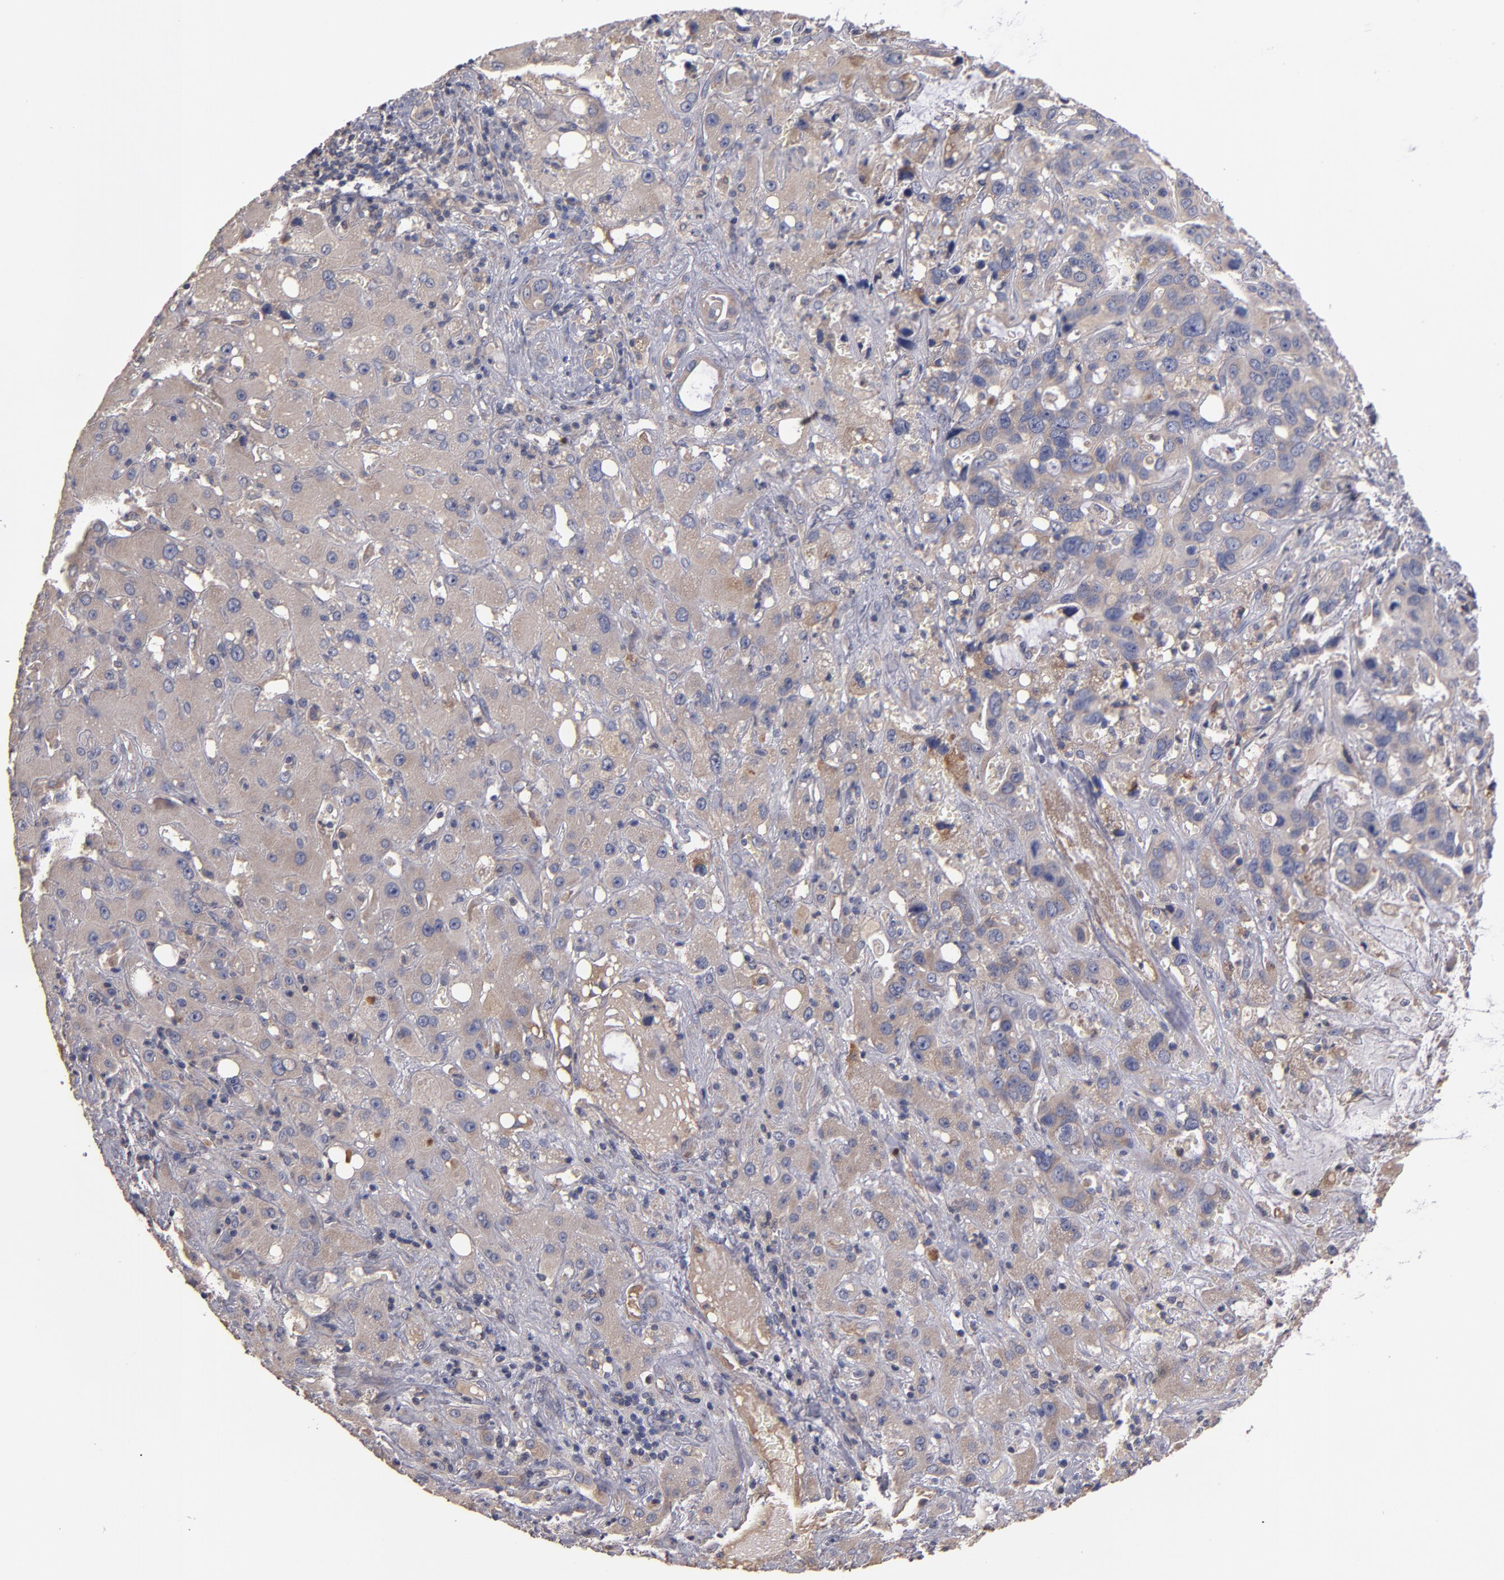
{"staining": {"intensity": "weak", "quantity": ">75%", "location": "cytoplasmic/membranous"}, "tissue": "liver cancer", "cell_type": "Tumor cells", "image_type": "cancer", "snomed": [{"axis": "morphology", "description": "Cholangiocarcinoma"}, {"axis": "topography", "description": "Liver"}], "caption": "Immunohistochemistry (IHC) photomicrograph of neoplastic tissue: human liver cholangiocarcinoma stained using immunohistochemistry reveals low levels of weak protein expression localized specifically in the cytoplasmic/membranous of tumor cells, appearing as a cytoplasmic/membranous brown color.", "gene": "DACT1", "patient": {"sex": "female", "age": 65}}